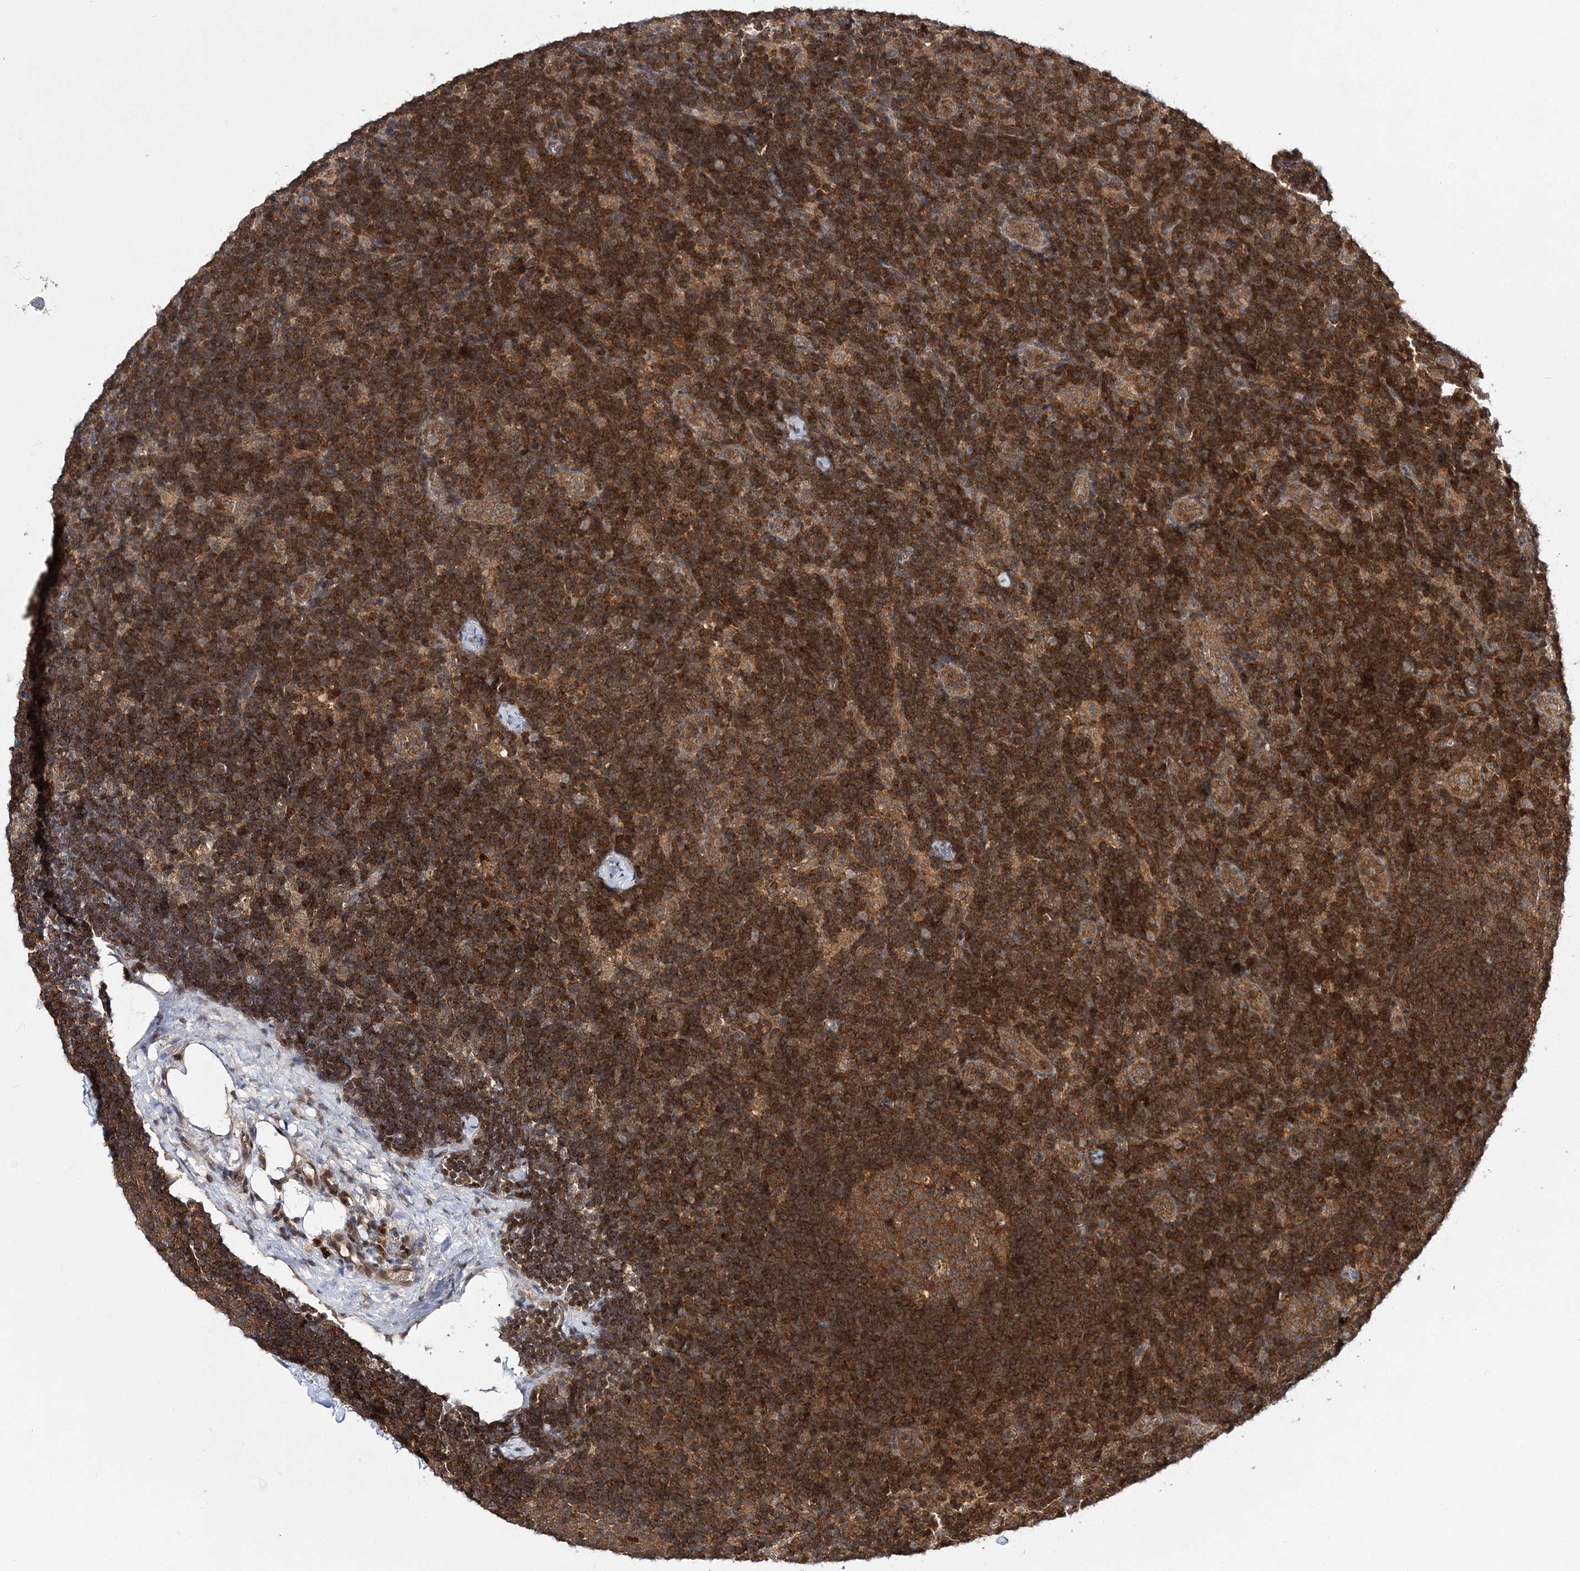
{"staining": {"intensity": "moderate", "quantity": ">75%", "location": "cytoplasmic/membranous"}, "tissue": "lymph node", "cell_type": "Germinal center cells", "image_type": "normal", "snomed": [{"axis": "morphology", "description": "Normal tissue, NOS"}, {"axis": "topography", "description": "Lymph node"}], "caption": "This micrograph demonstrates IHC staining of benign lymph node, with medium moderate cytoplasmic/membranous staining in about >75% of germinal center cells.", "gene": "NIF3L1", "patient": {"sex": "female", "age": 22}}